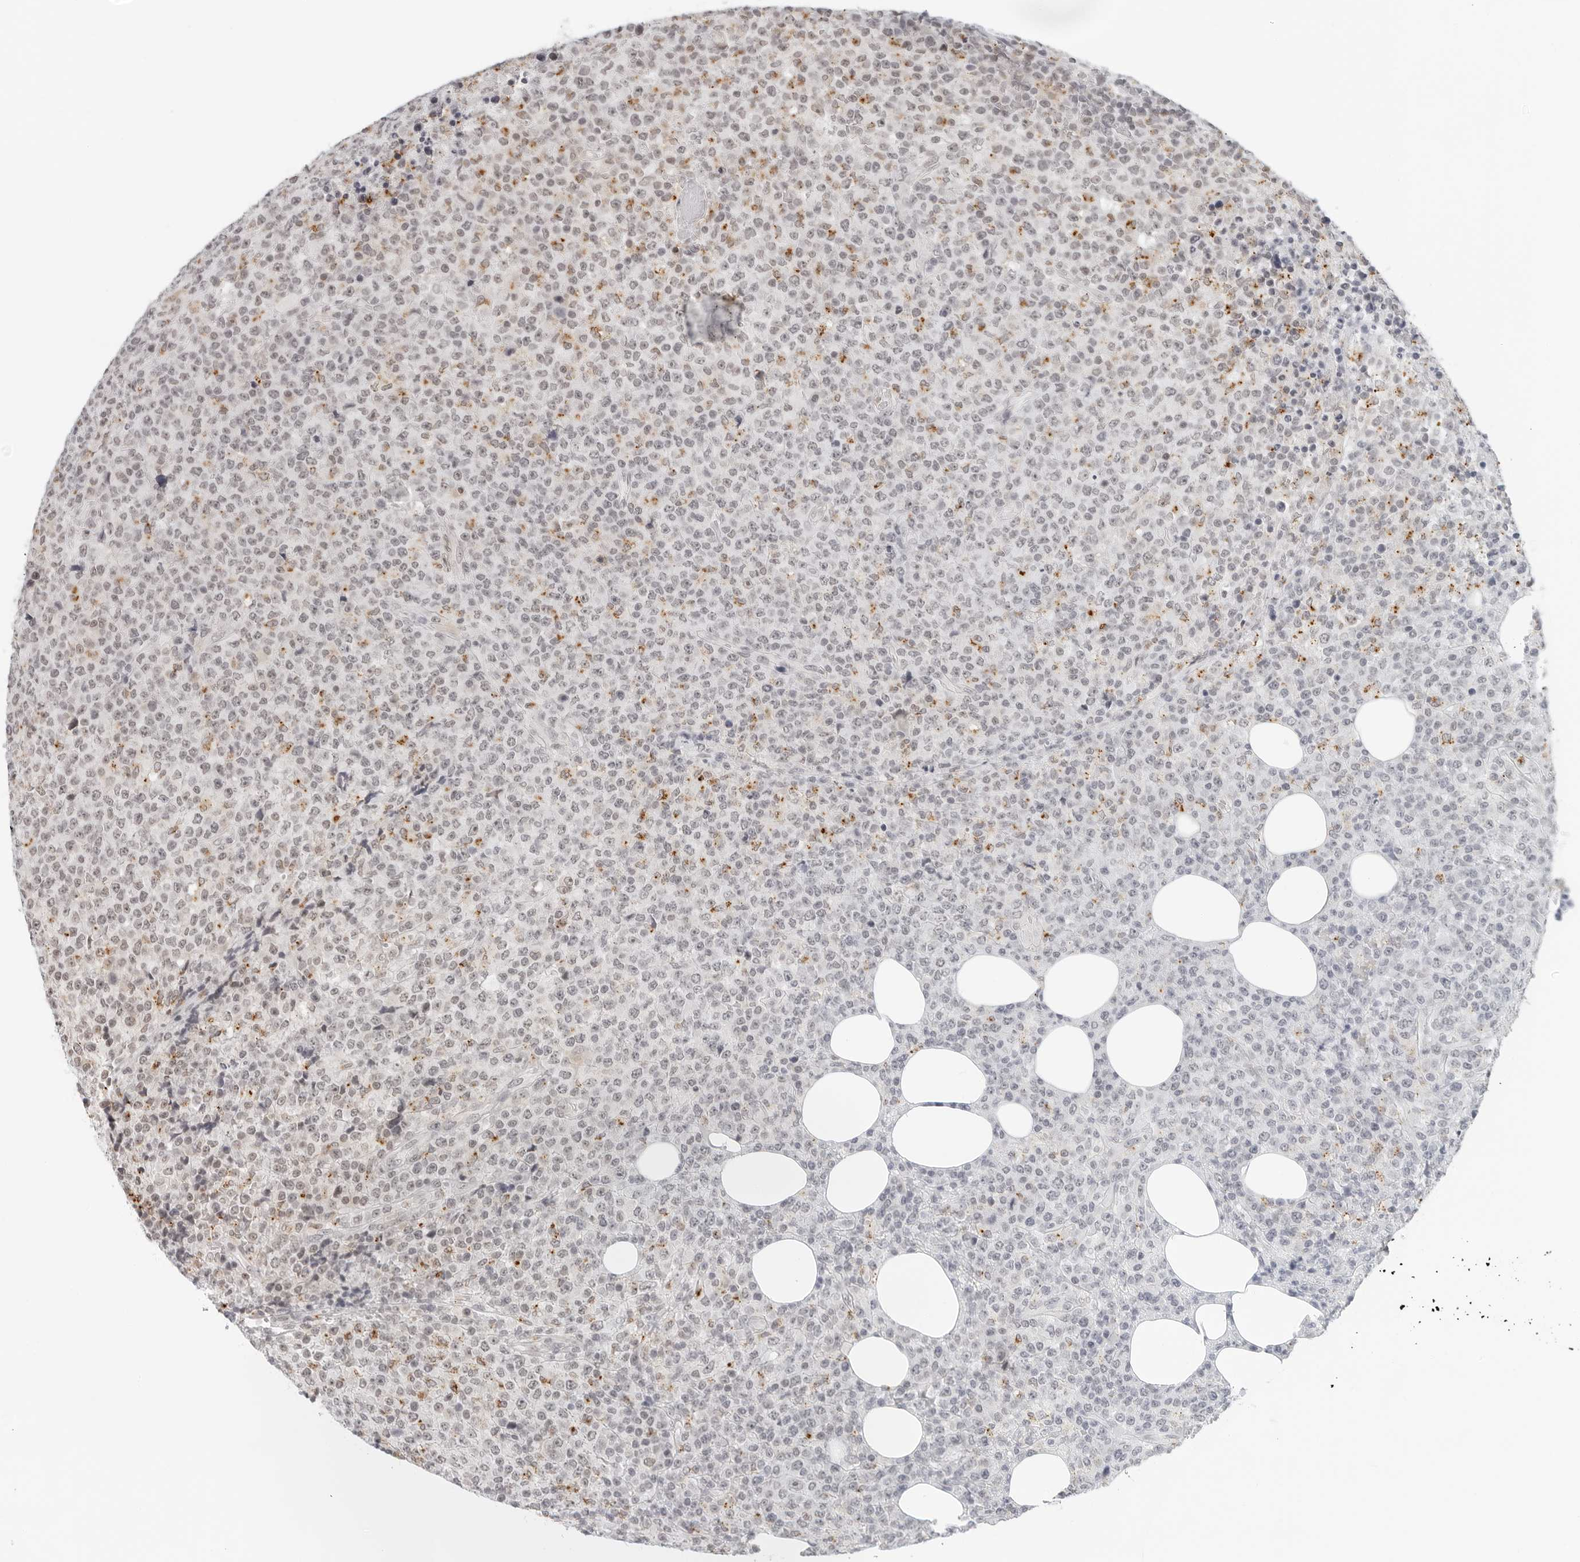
{"staining": {"intensity": "weak", "quantity": "25%-75%", "location": "nuclear"}, "tissue": "lymphoma", "cell_type": "Tumor cells", "image_type": "cancer", "snomed": [{"axis": "morphology", "description": "Malignant lymphoma, non-Hodgkin's type, High grade"}, {"axis": "topography", "description": "Lymph node"}], "caption": "There is low levels of weak nuclear staining in tumor cells of malignant lymphoma, non-Hodgkin's type (high-grade), as demonstrated by immunohistochemical staining (brown color).", "gene": "TOX4", "patient": {"sex": "male", "age": 13}}